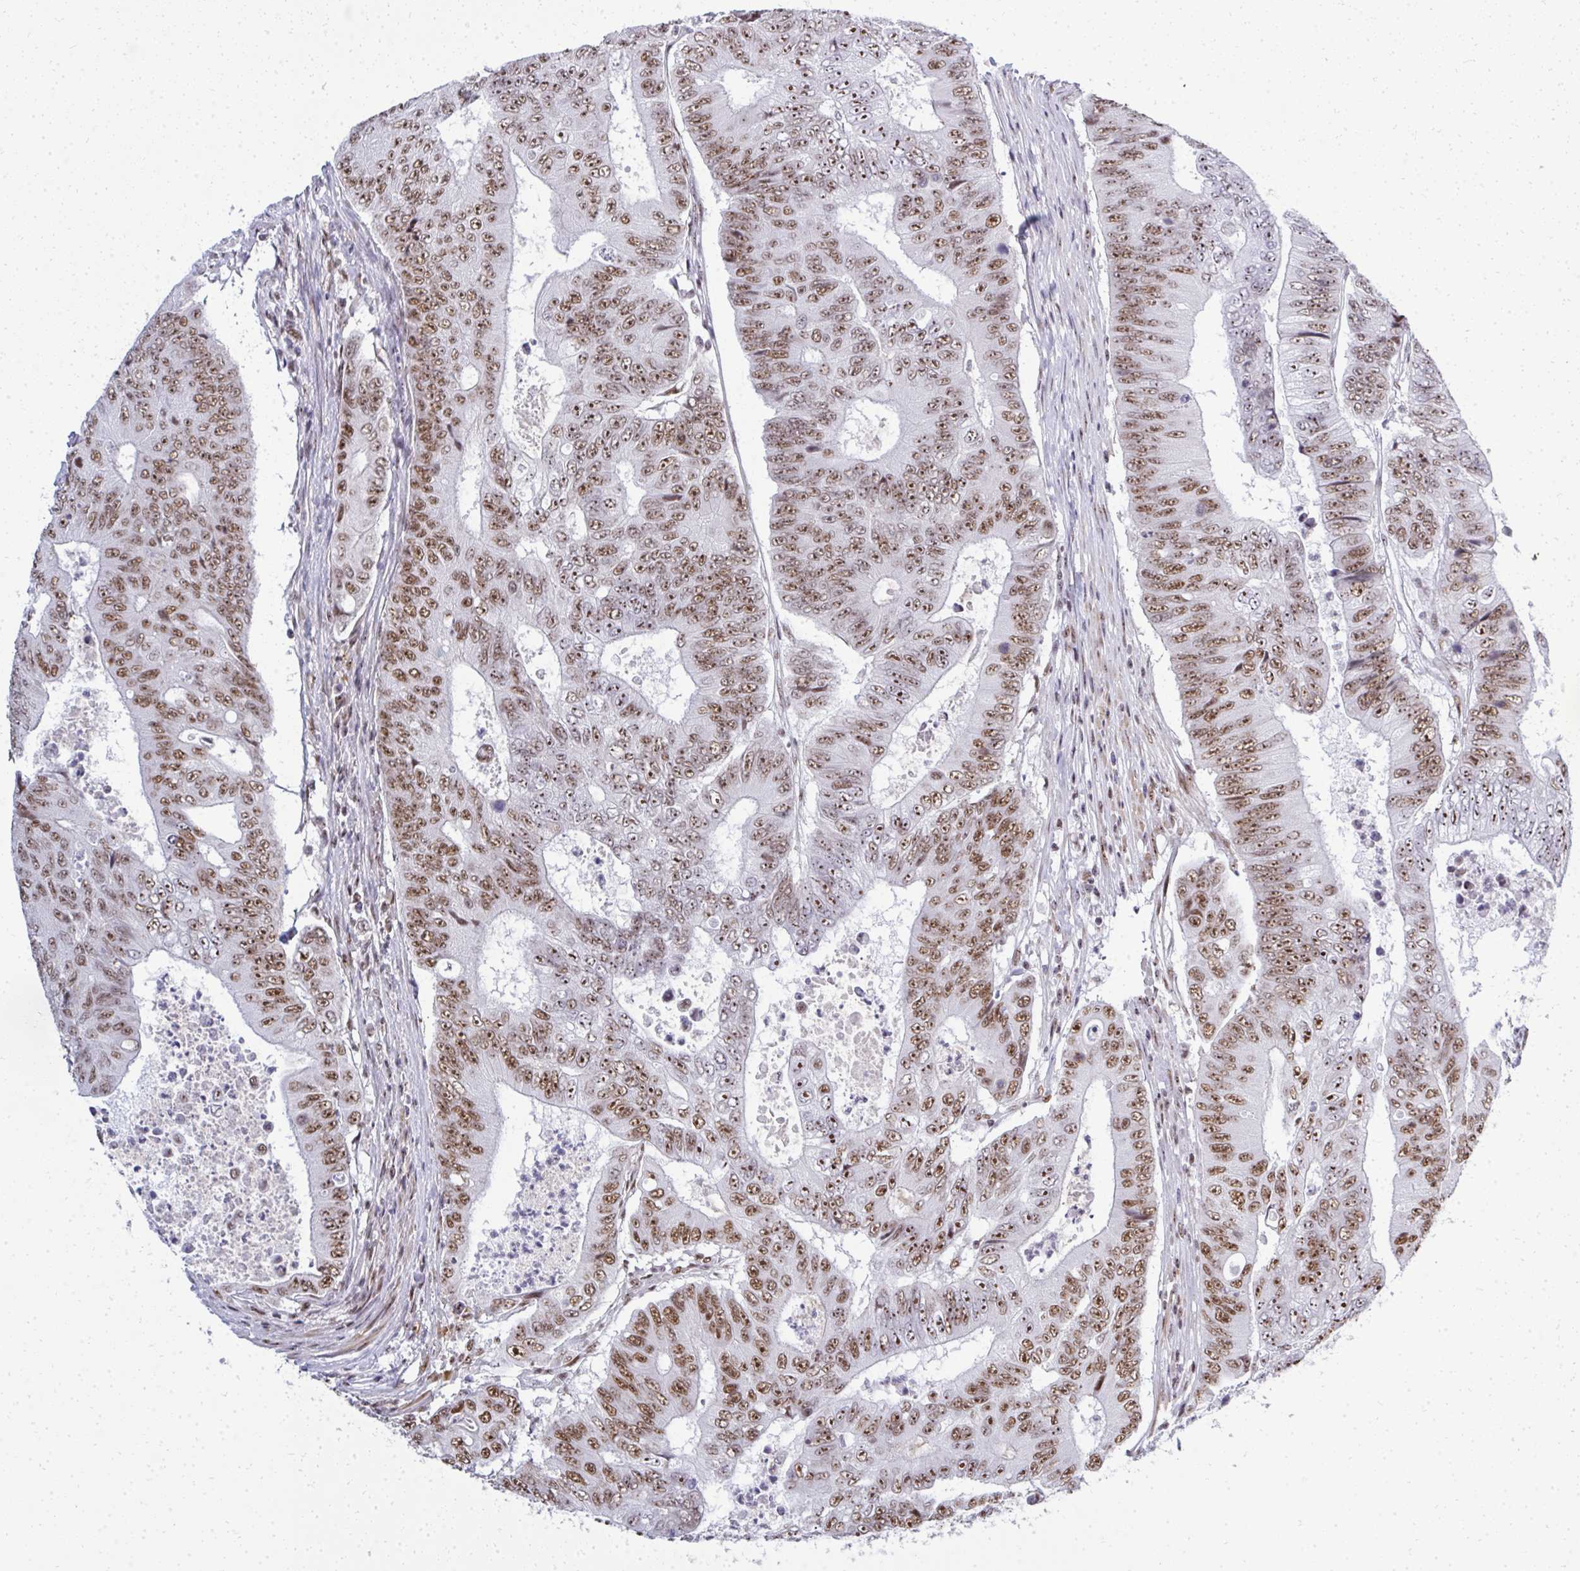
{"staining": {"intensity": "moderate", "quantity": ">75%", "location": "nuclear"}, "tissue": "colorectal cancer", "cell_type": "Tumor cells", "image_type": "cancer", "snomed": [{"axis": "morphology", "description": "Adenocarcinoma, NOS"}, {"axis": "topography", "description": "Colon"}], "caption": "High-power microscopy captured an immunohistochemistry micrograph of adenocarcinoma (colorectal), revealing moderate nuclear expression in approximately >75% of tumor cells.", "gene": "SIRT7", "patient": {"sex": "female", "age": 48}}